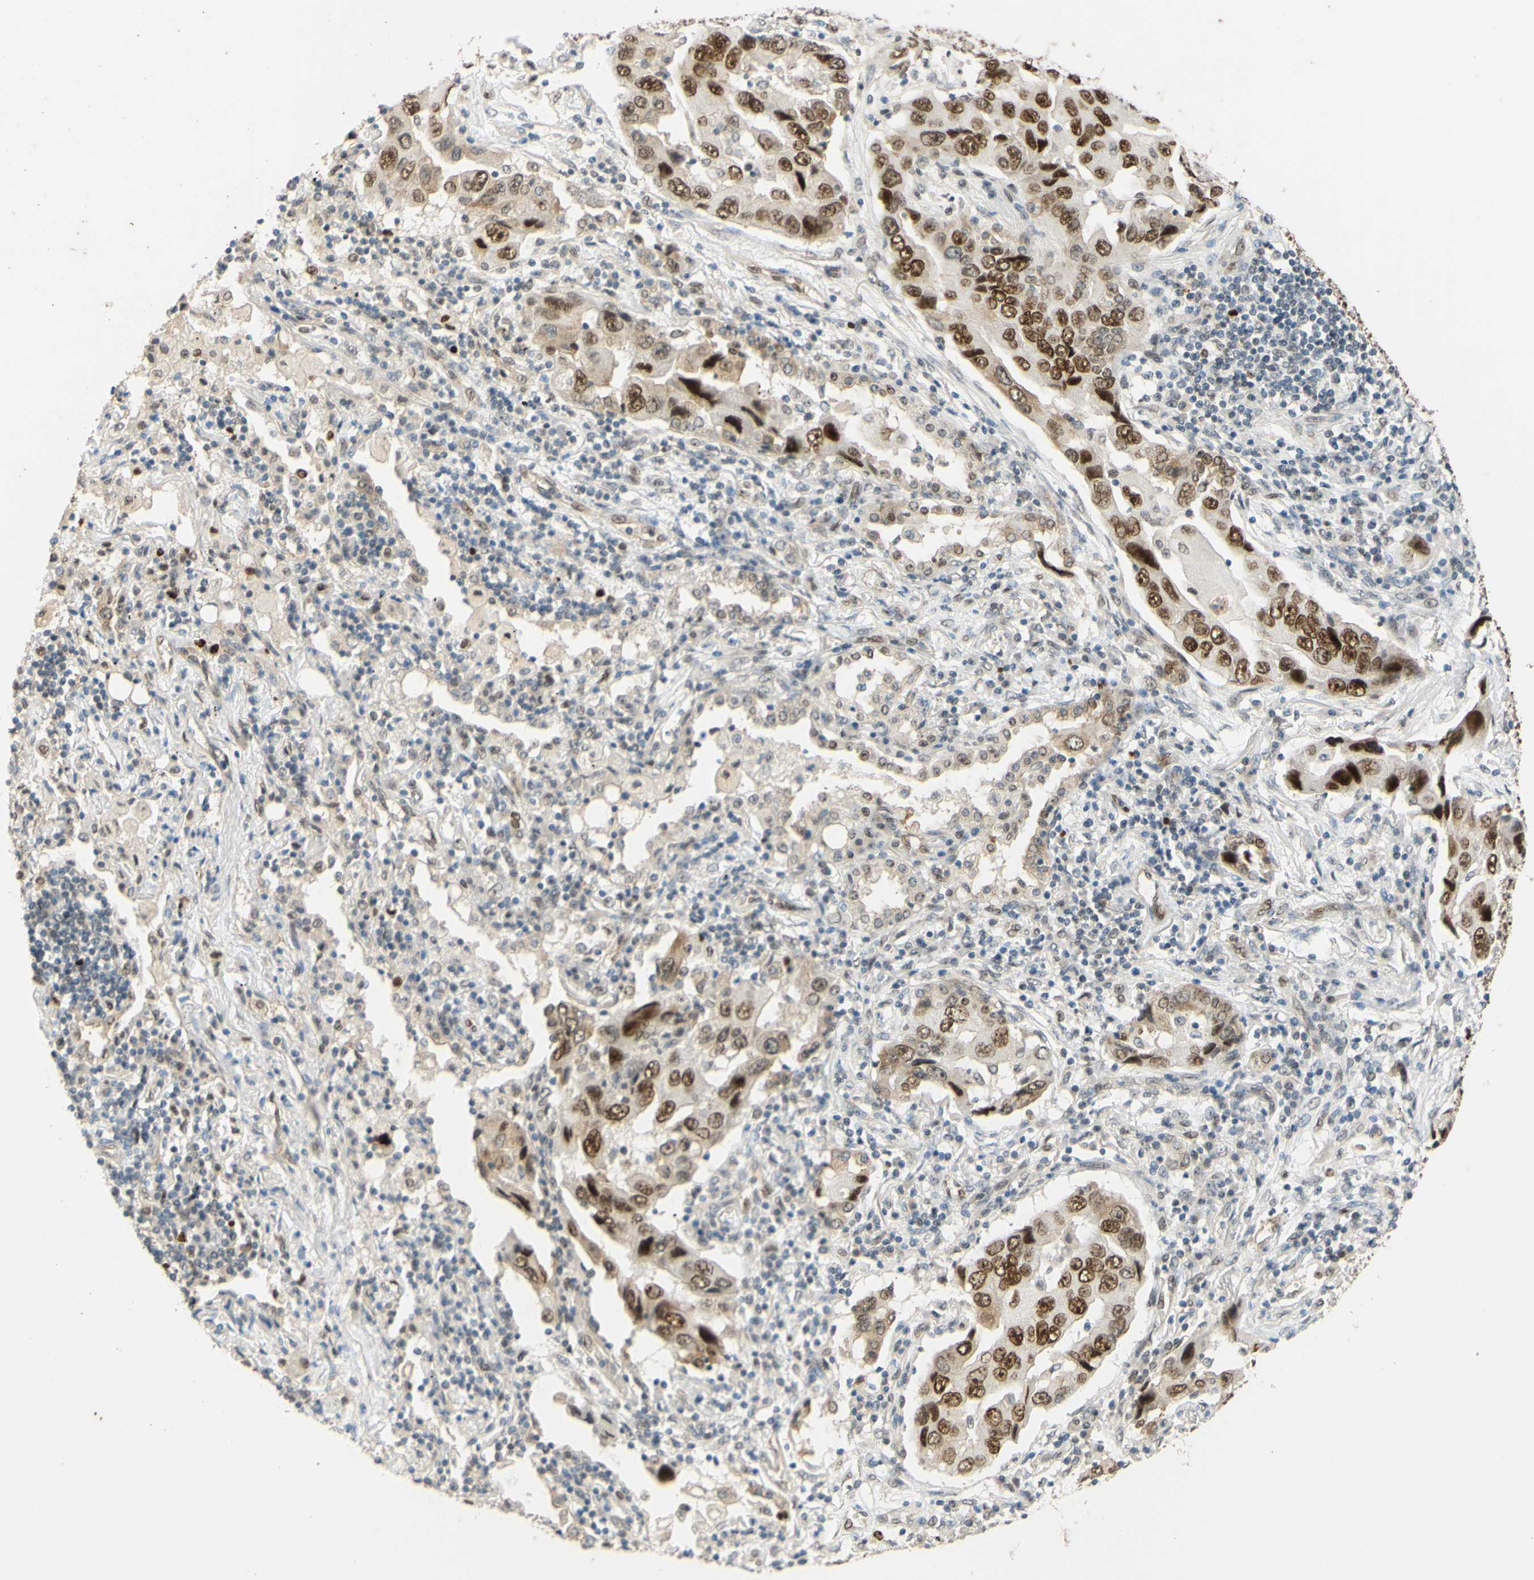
{"staining": {"intensity": "moderate", "quantity": ">75%", "location": "nuclear"}, "tissue": "lung cancer", "cell_type": "Tumor cells", "image_type": "cancer", "snomed": [{"axis": "morphology", "description": "Adenocarcinoma, NOS"}, {"axis": "topography", "description": "Lung"}], "caption": "IHC histopathology image of neoplastic tissue: human lung cancer (adenocarcinoma) stained using immunohistochemistry (IHC) reveals medium levels of moderate protein expression localized specifically in the nuclear of tumor cells, appearing as a nuclear brown color.", "gene": "POLB", "patient": {"sex": "female", "age": 65}}